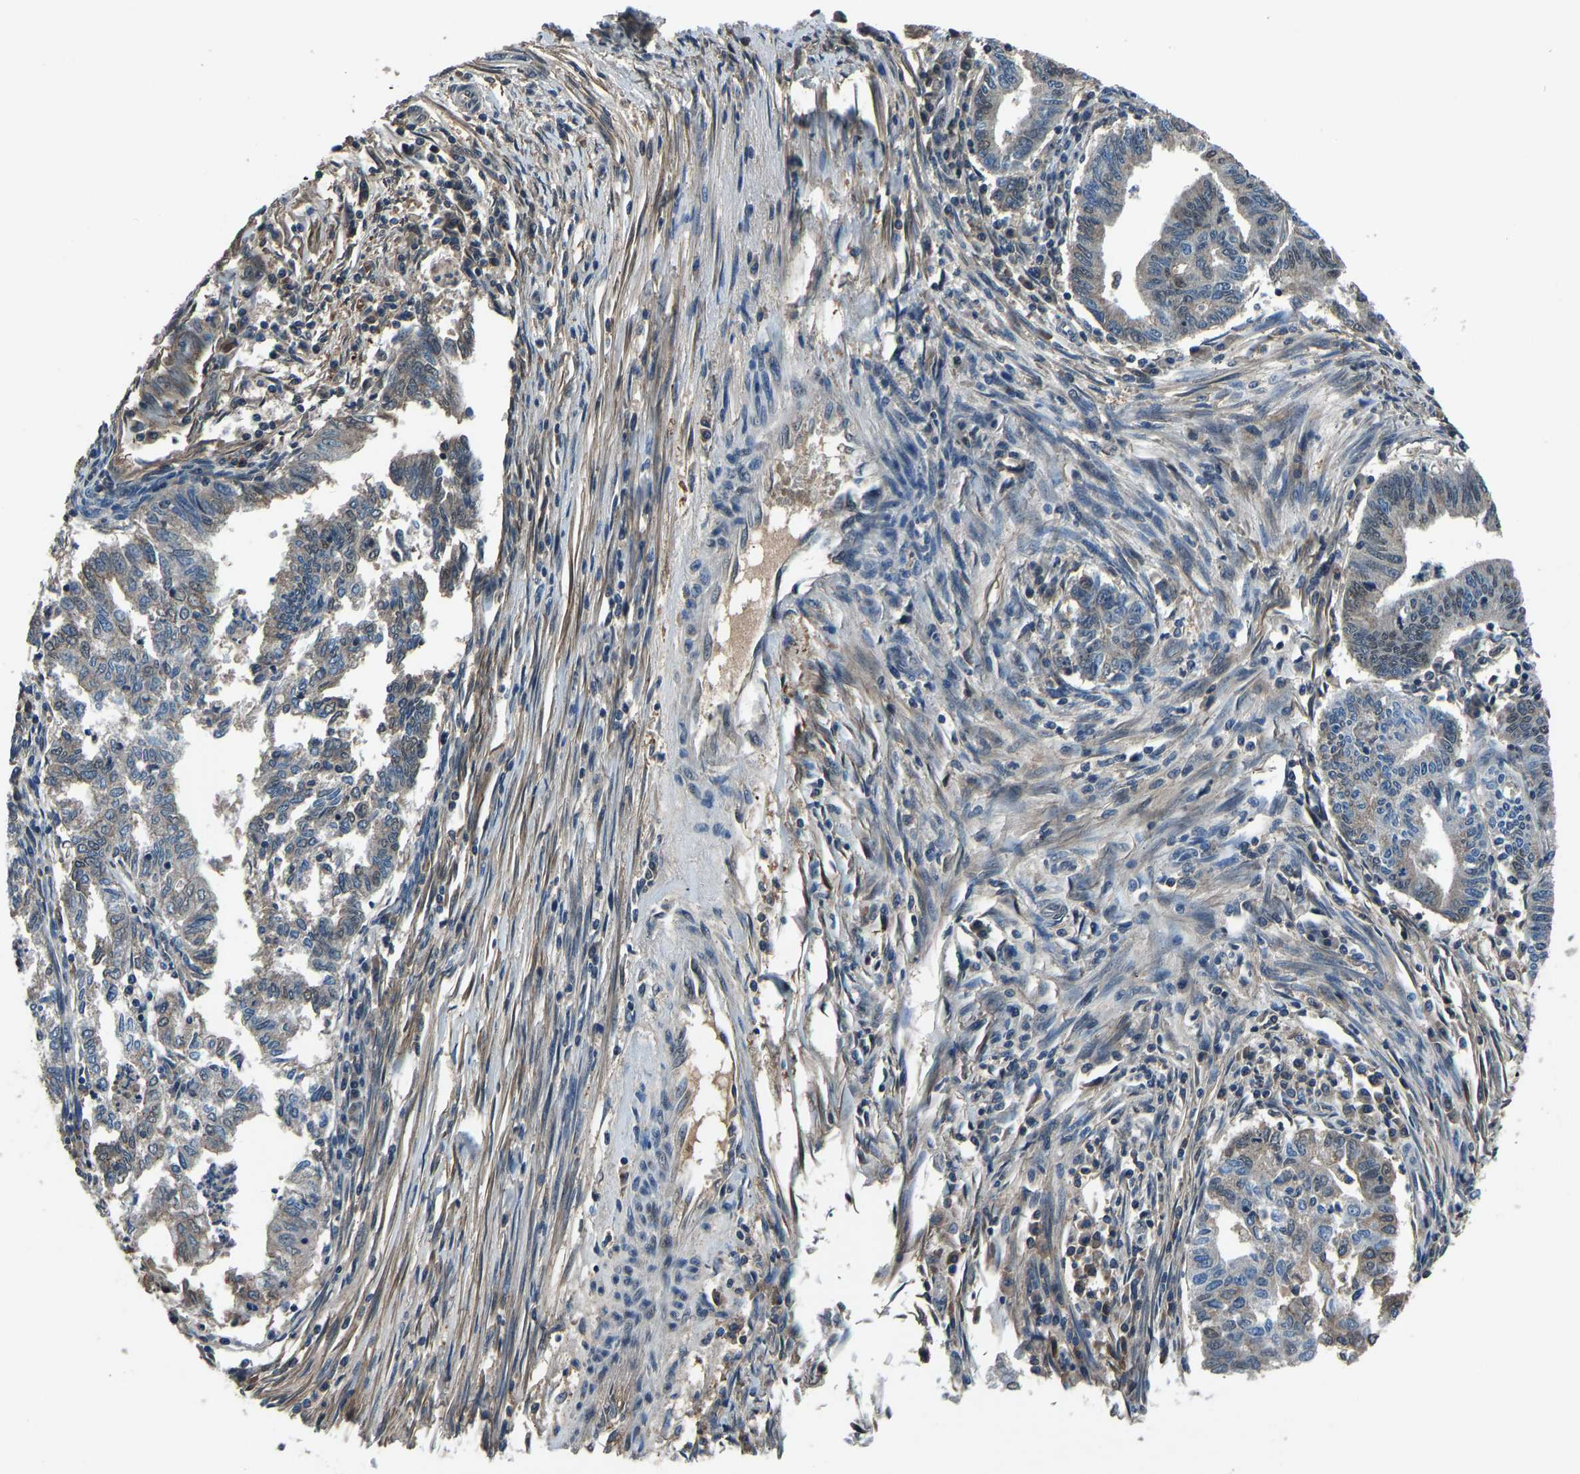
{"staining": {"intensity": "moderate", "quantity": "<25%", "location": "cytoplasmic/membranous"}, "tissue": "endometrial cancer", "cell_type": "Tumor cells", "image_type": "cancer", "snomed": [{"axis": "morphology", "description": "Polyp, NOS"}, {"axis": "morphology", "description": "Adenocarcinoma, NOS"}, {"axis": "morphology", "description": "Adenoma, NOS"}, {"axis": "topography", "description": "Endometrium"}], "caption": "Moderate cytoplasmic/membranous protein expression is appreciated in approximately <25% of tumor cells in endometrial cancer (adenoma).", "gene": "TOX4", "patient": {"sex": "female", "age": 79}}